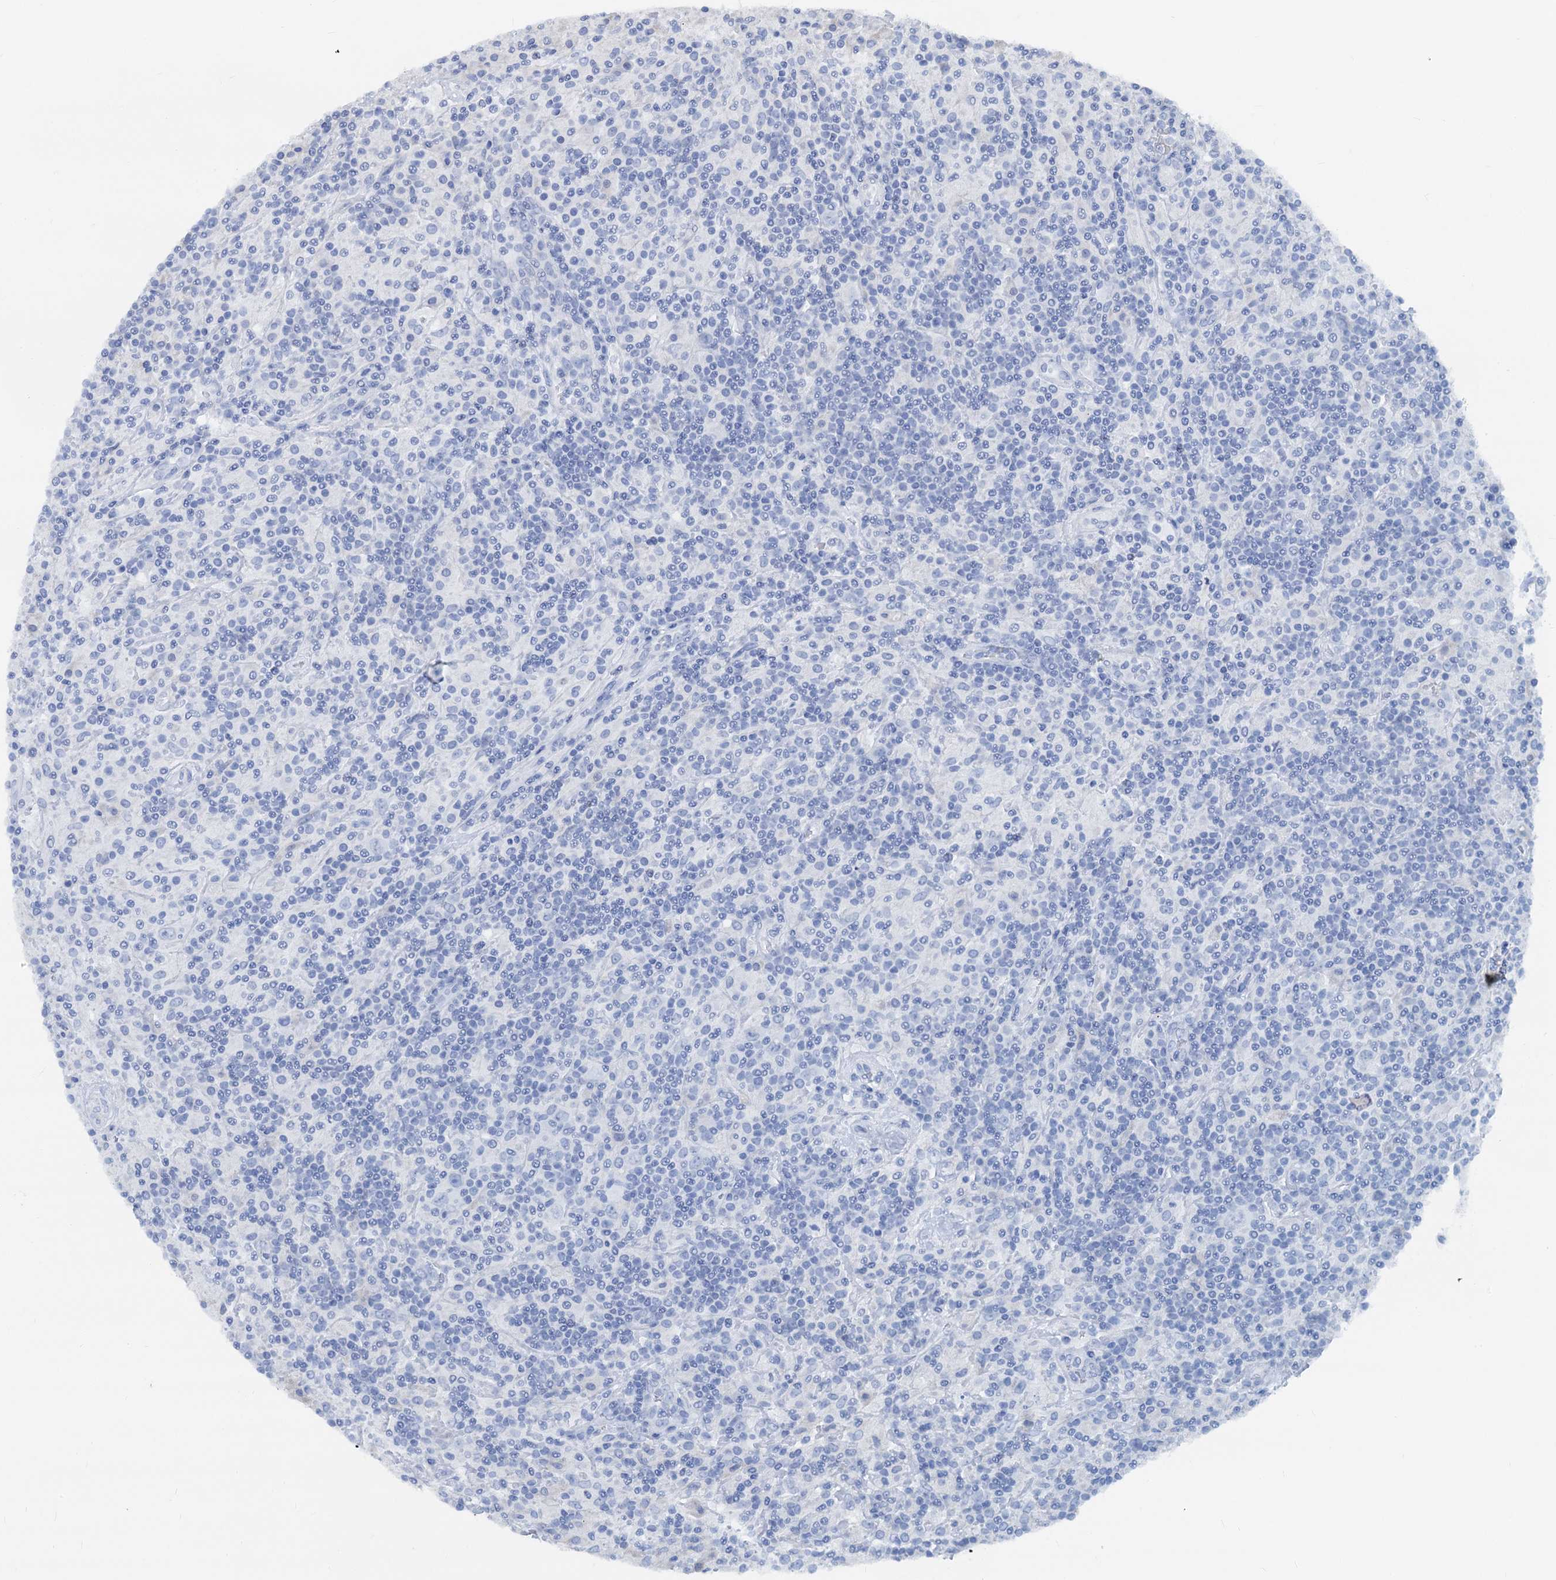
{"staining": {"intensity": "negative", "quantity": "none", "location": "none"}, "tissue": "lymphoma", "cell_type": "Tumor cells", "image_type": "cancer", "snomed": [{"axis": "morphology", "description": "Hodgkin's disease, NOS"}, {"axis": "topography", "description": "Lymph node"}], "caption": "IHC image of neoplastic tissue: lymphoma stained with DAB displays no significant protein staining in tumor cells.", "gene": "RBP3", "patient": {"sex": "male", "age": 70}}